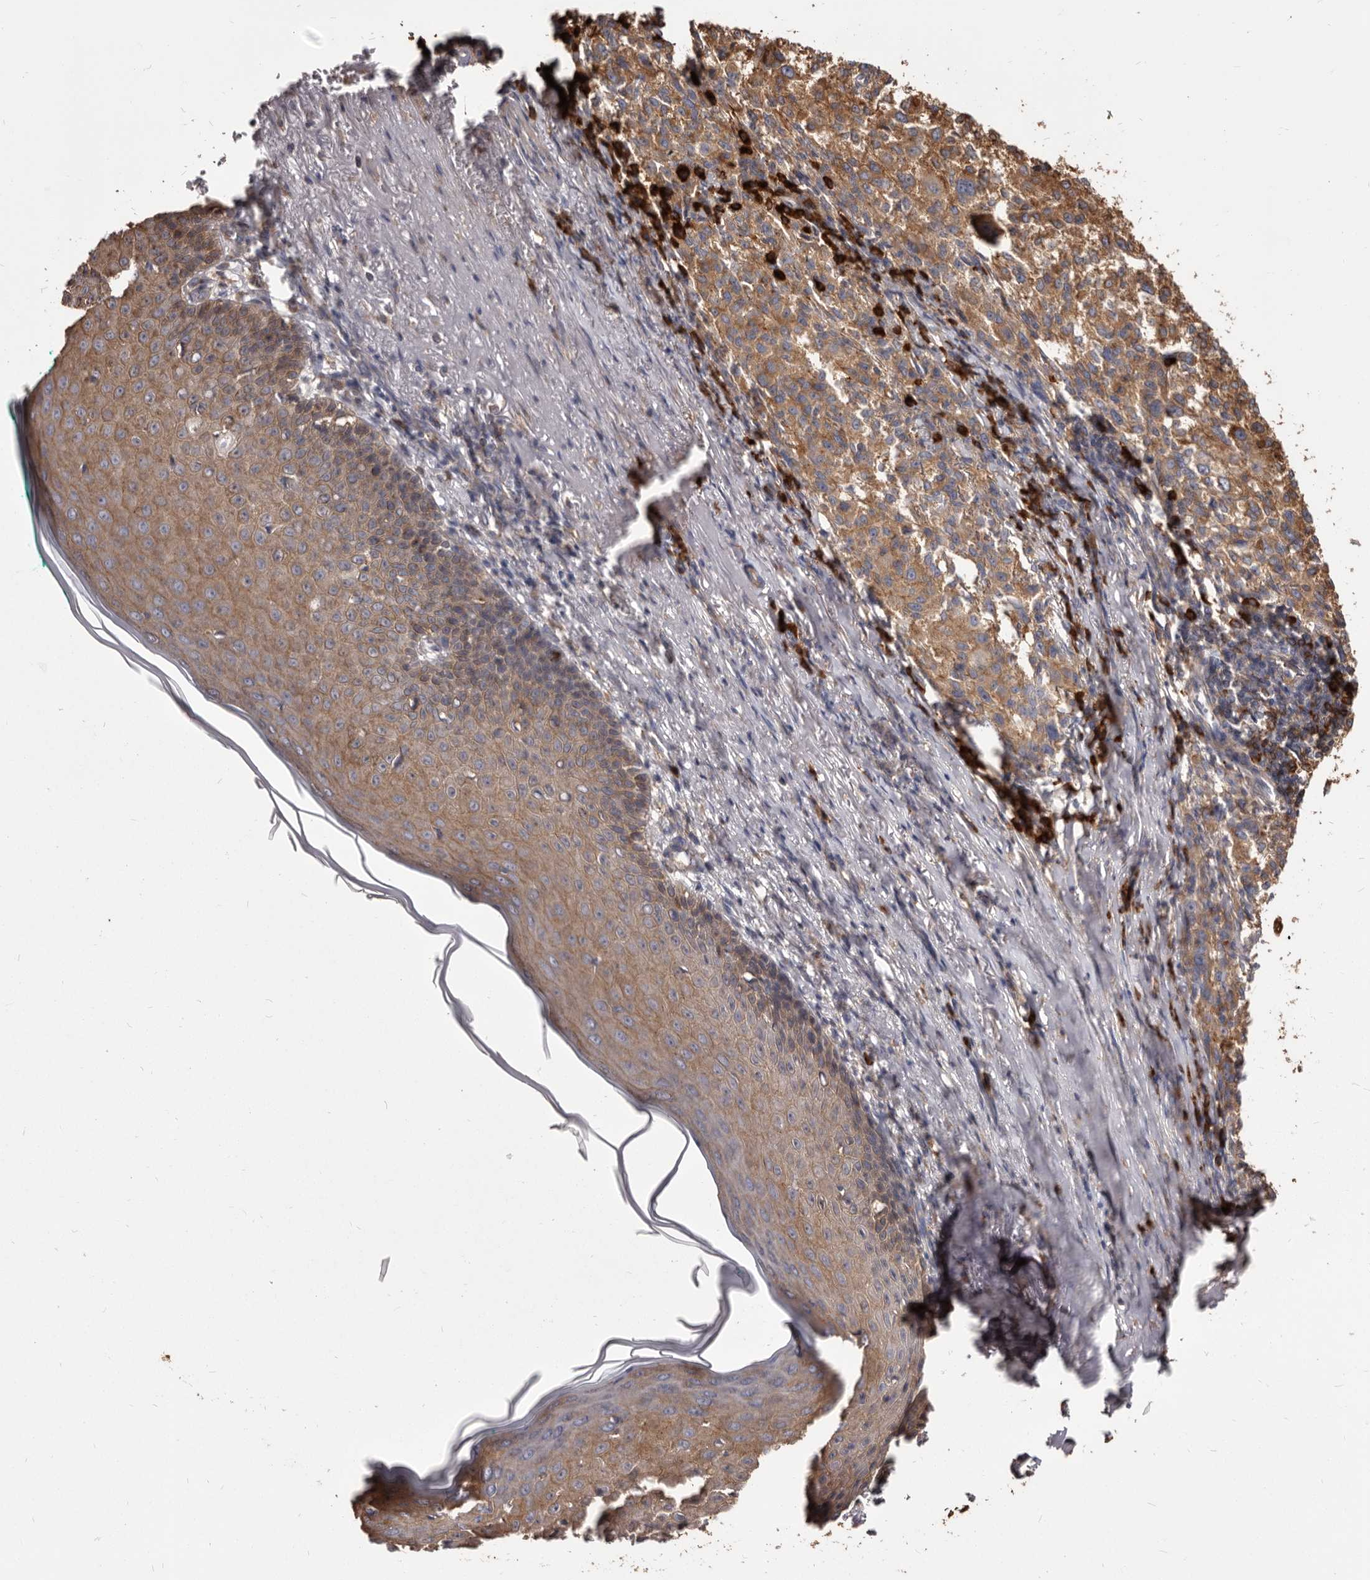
{"staining": {"intensity": "moderate", "quantity": ">75%", "location": "cytoplasmic/membranous"}, "tissue": "melanoma", "cell_type": "Tumor cells", "image_type": "cancer", "snomed": [{"axis": "morphology", "description": "Necrosis, NOS"}, {"axis": "morphology", "description": "Malignant melanoma, NOS"}, {"axis": "topography", "description": "Skin"}], "caption": "This image exhibits melanoma stained with immunohistochemistry to label a protein in brown. The cytoplasmic/membranous of tumor cells show moderate positivity for the protein. Nuclei are counter-stained blue.", "gene": "TPD52", "patient": {"sex": "female", "age": 87}}